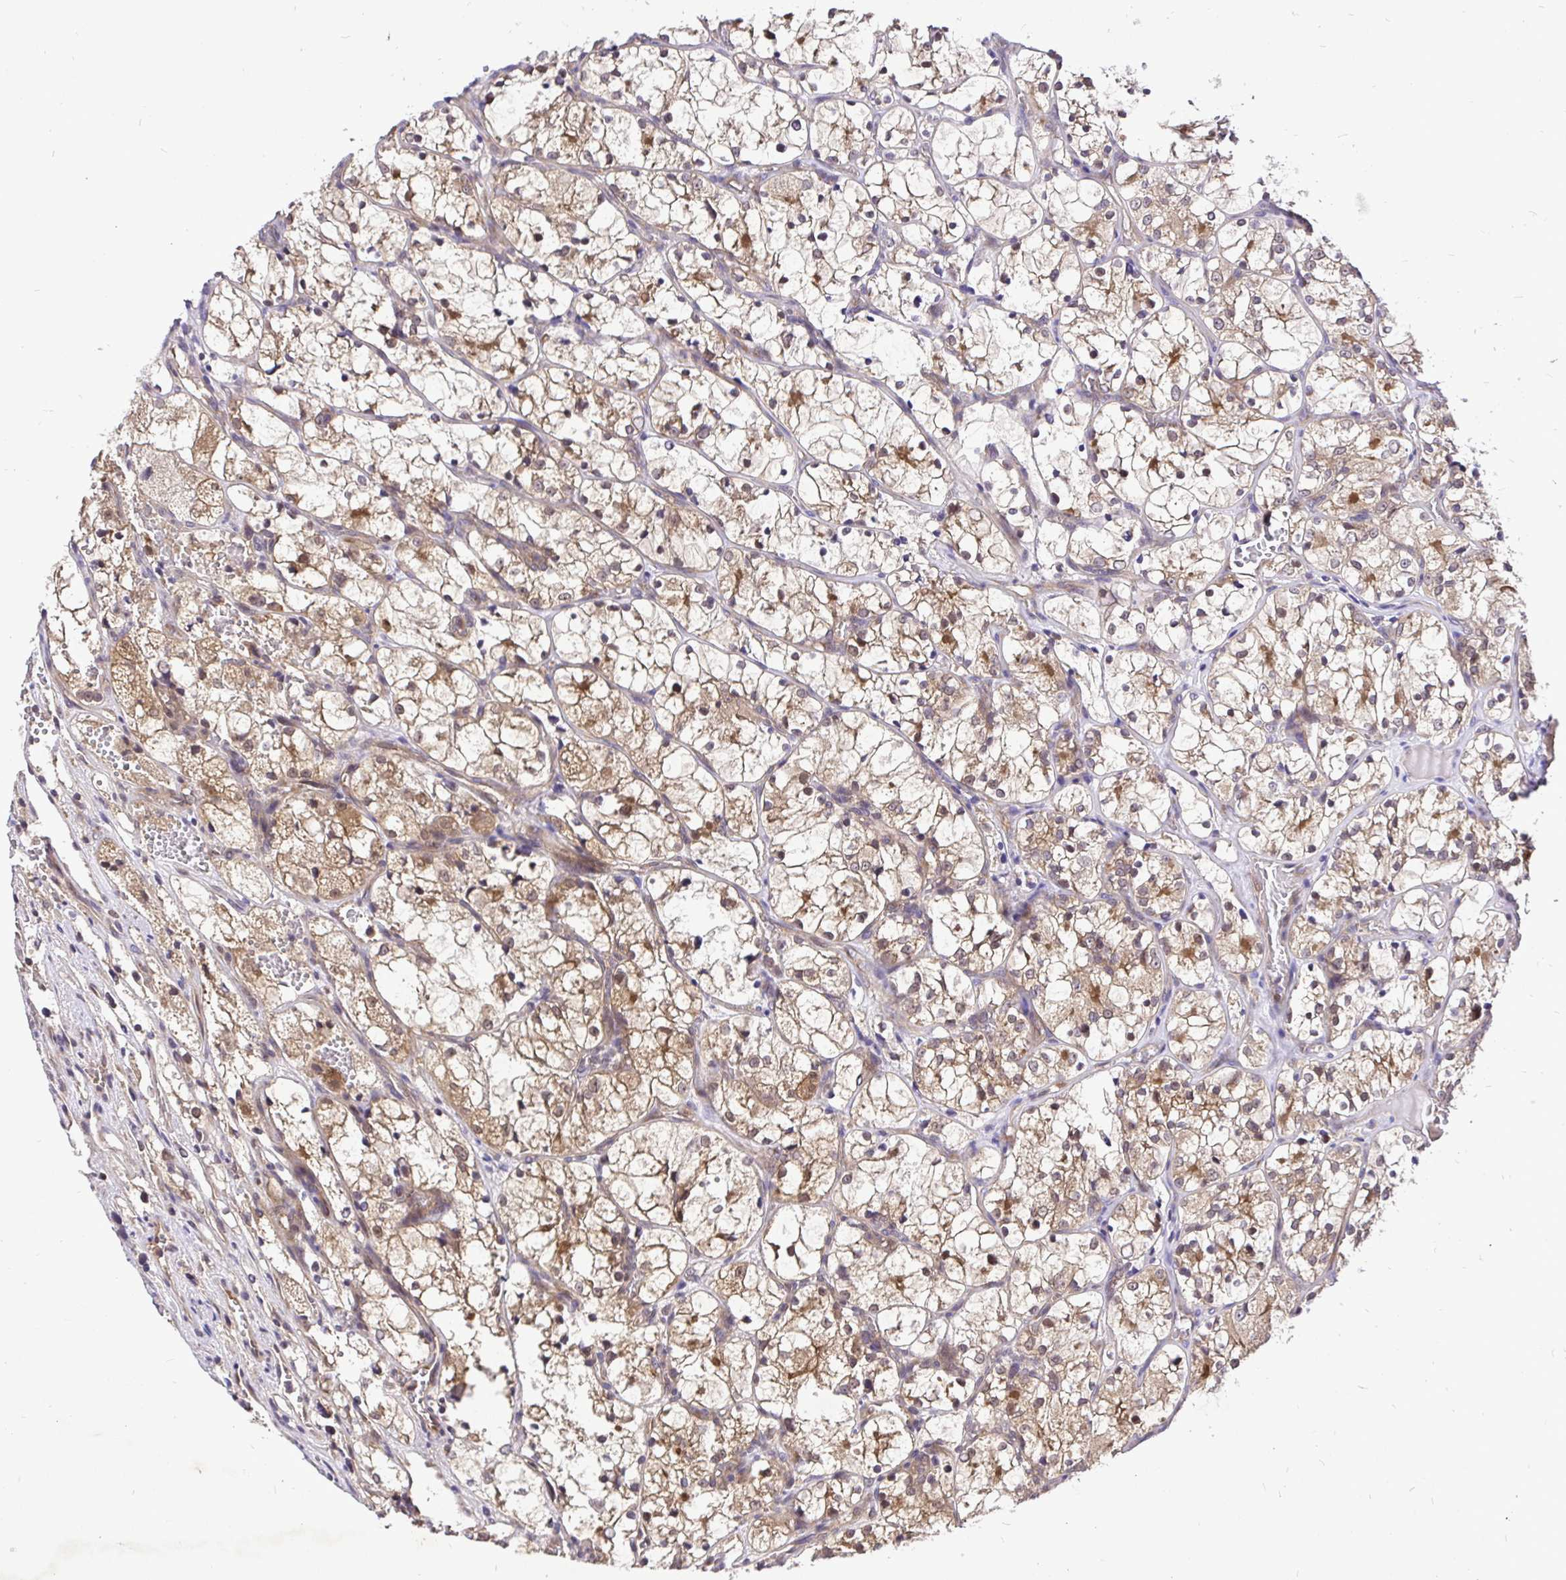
{"staining": {"intensity": "moderate", "quantity": "25%-75%", "location": "cytoplasmic/membranous"}, "tissue": "renal cancer", "cell_type": "Tumor cells", "image_type": "cancer", "snomed": [{"axis": "morphology", "description": "Adenocarcinoma, NOS"}, {"axis": "topography", "description": "Kidney"}], "caption": "Protein expression analysis of renal cancer (adenocarcinoma) reveals moderate cytoplasmic/membranous staining in approximately 25%-75% of tumor cells. Using DAB (brown) and hematoxylin (blue) stains, captured at high magnification using brightfield microscopy.", "gene": "UBE2M", "patient": {"sex": "female", "age": 69}}